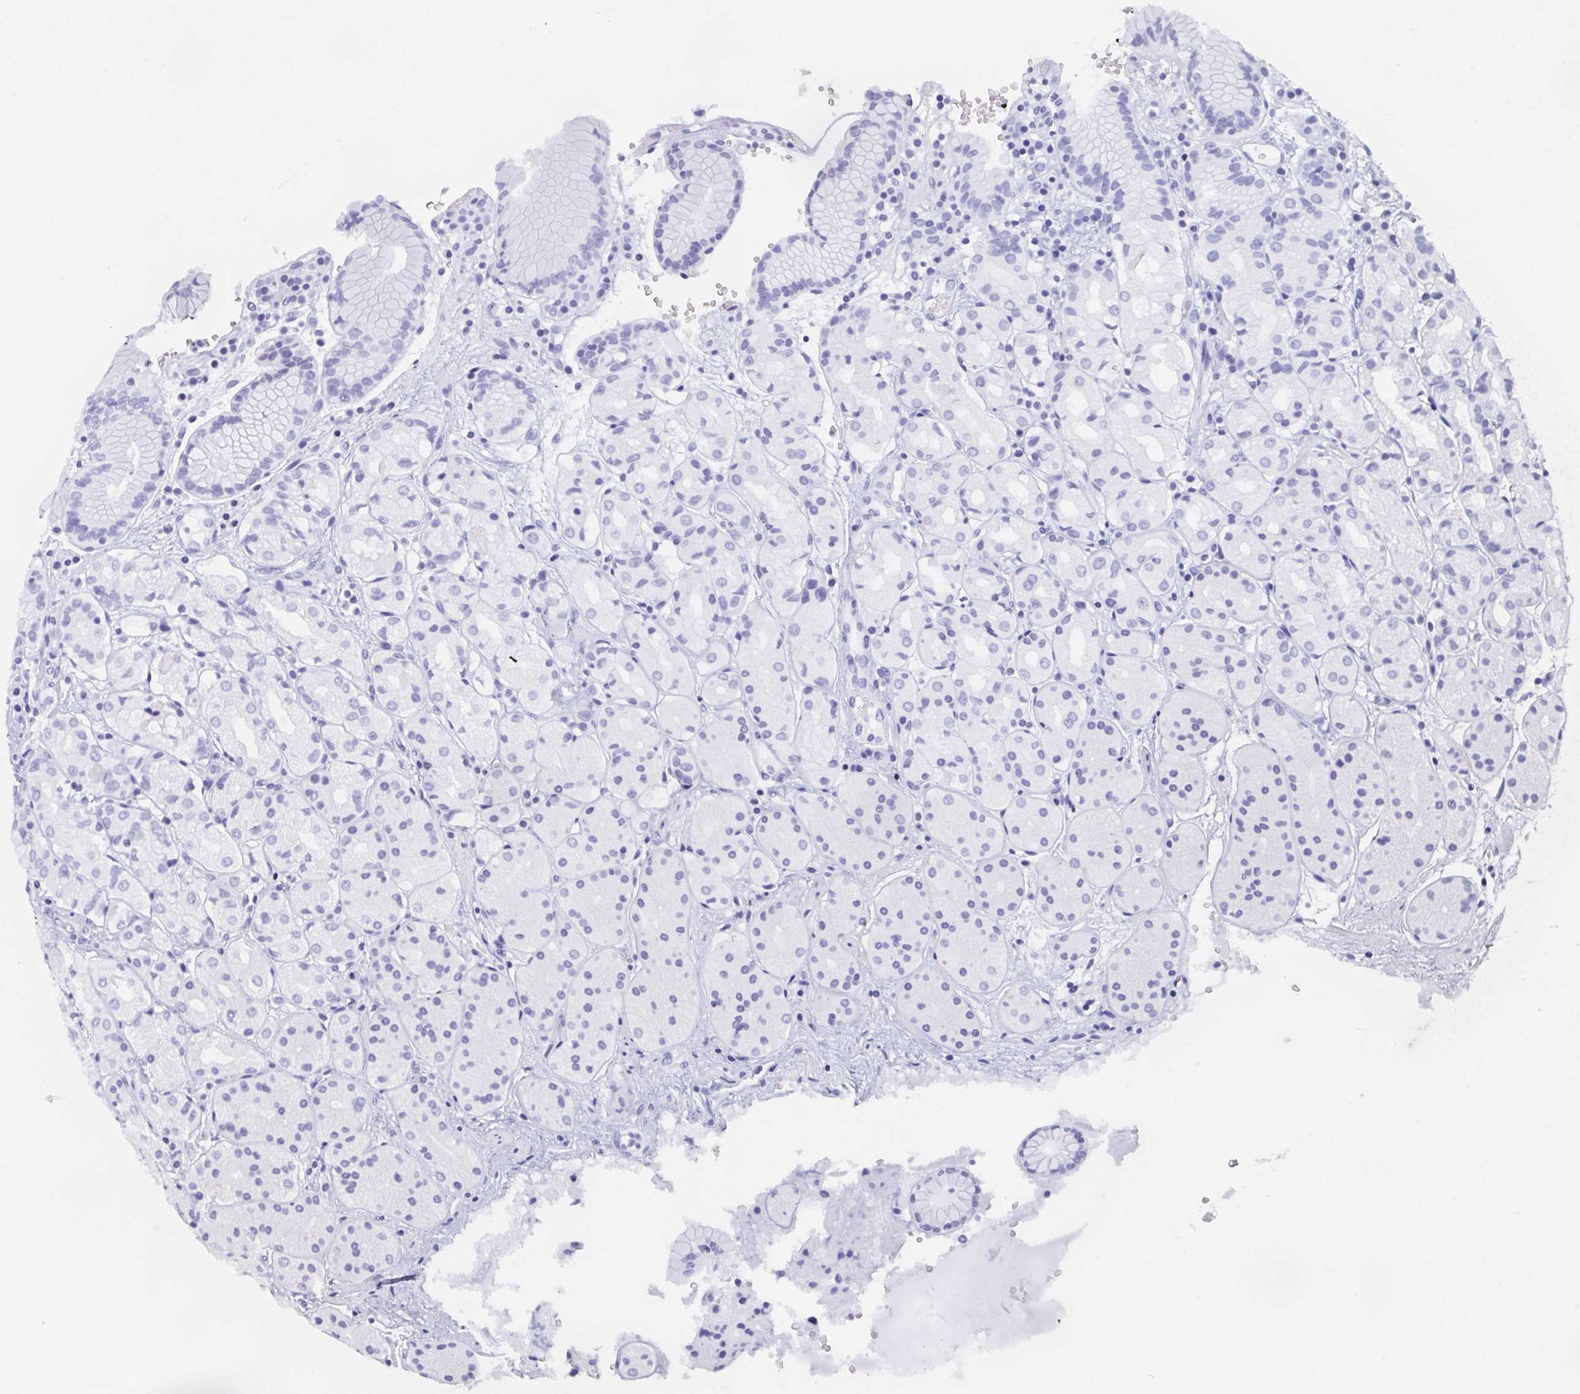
{"staining": {"intensity": "negative", "quantity": "none", "location": "none"}, "tissue": "stomach", "cell_type": "Glandular cells", "image_type": "normal", "snomed": [{"axis": "morphology", "description": "Normal tissue, NOS"}, {"axis": "topography", "description": "Stomach"}, {"axis": "topography", "description": "Stomach, lower"}], "caption": "Immunohistochemistry (IHC) of unremarkable human stomach displays no expression in glandular cells. (Stains: DAB (3,3'-diaminobenzidine) IHC with hematoxylin counter stain, Microscopy: brightfield microscopy at high magnification).", "gene": "POU2F3", "patient": {"sex": "female", "age": 56}}